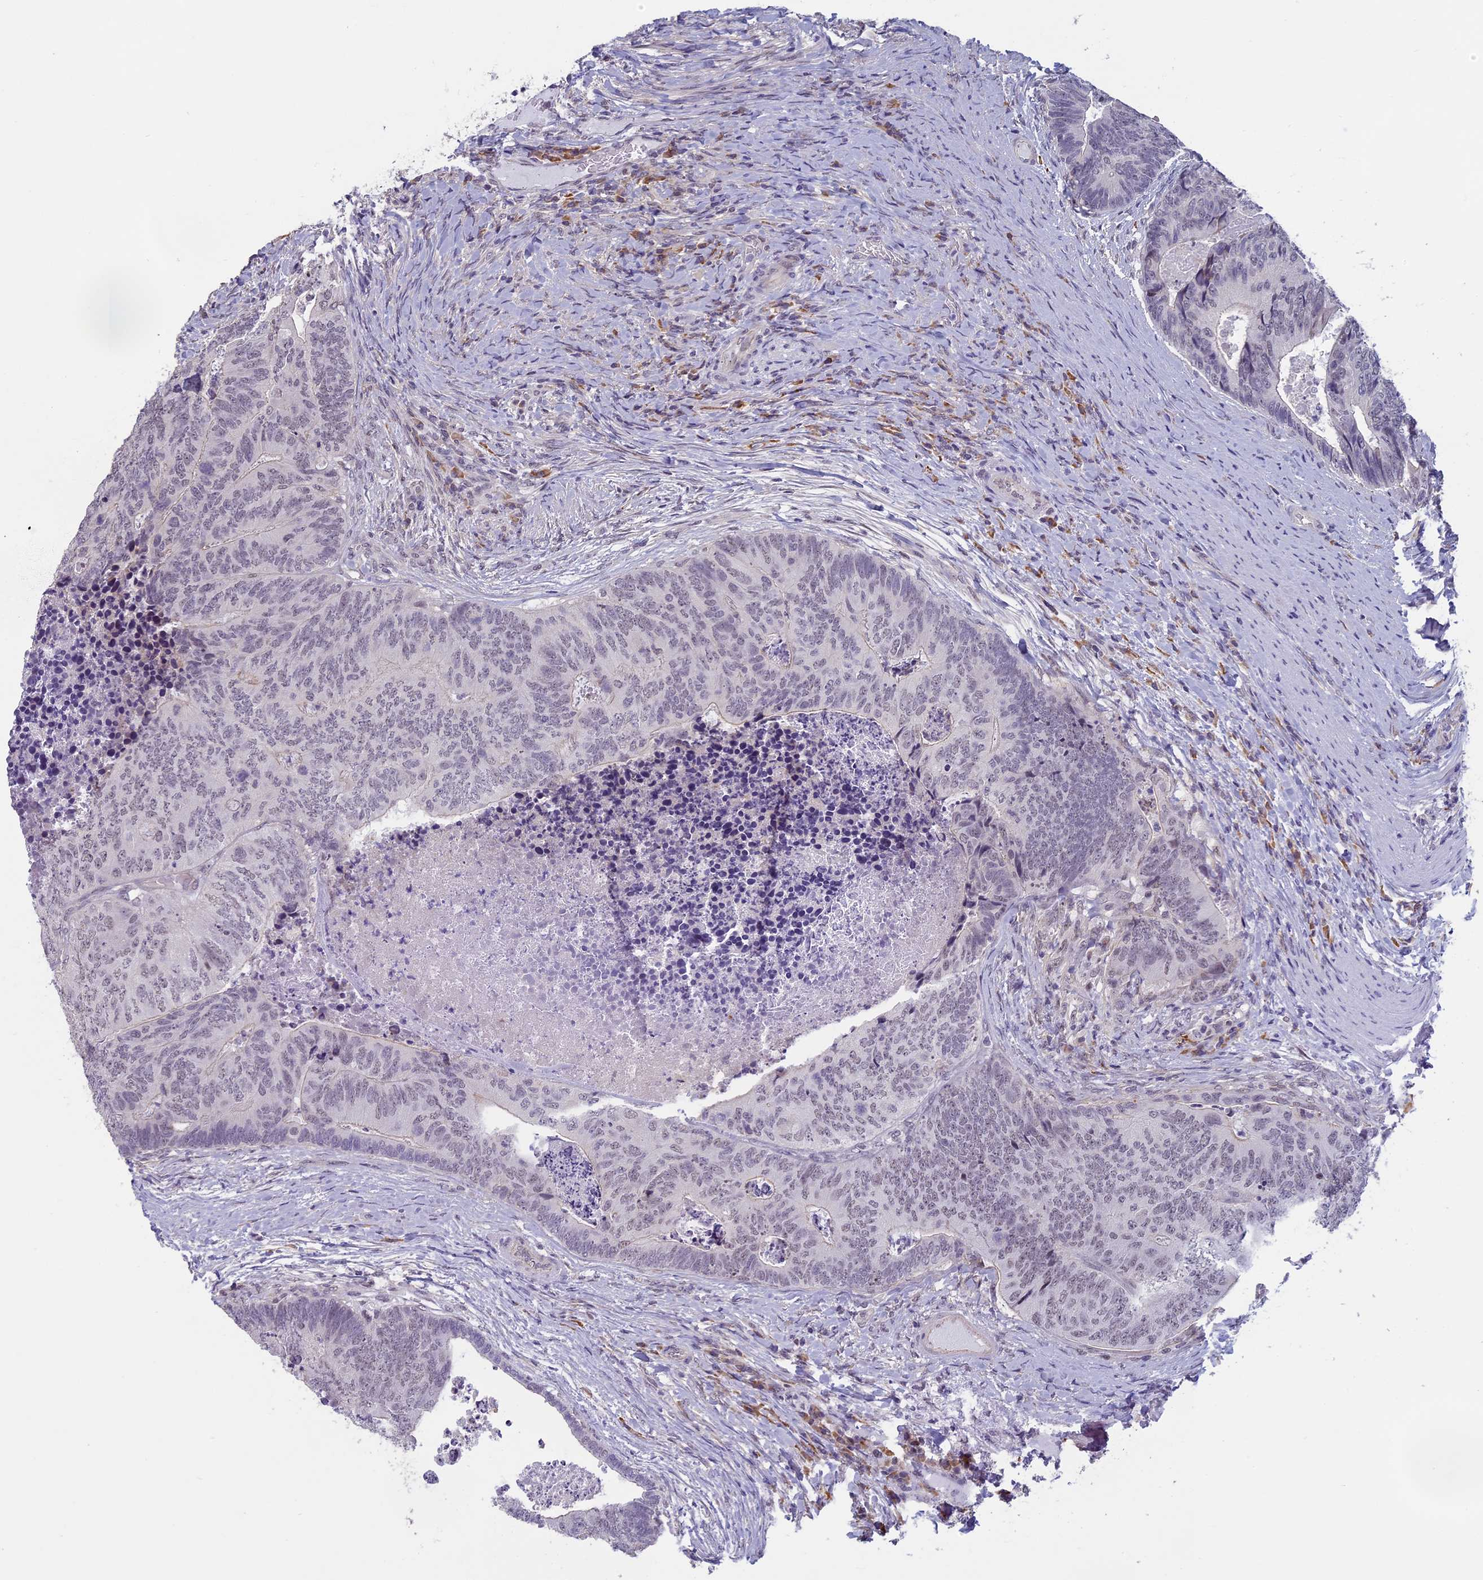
{"staining": {"intensity": "negative", "quantity": "none", "location": "none"}, "tissue": "colorectal cancer", "cell_type": "Tumor cells", "image_type": "cancer", "snomed": [{"axis": "morphology", "description": "Adenocarcinoma, NOS"}, {"axis": "topography", "description": "Colon"}], "caption": "An immunohistochemistry image of colorectal cancer is shown. There is no staining in tumor cells of colorectal cancer.", "gene": "MORF4L1", "patient": {"sex": "female", "age": 67}}